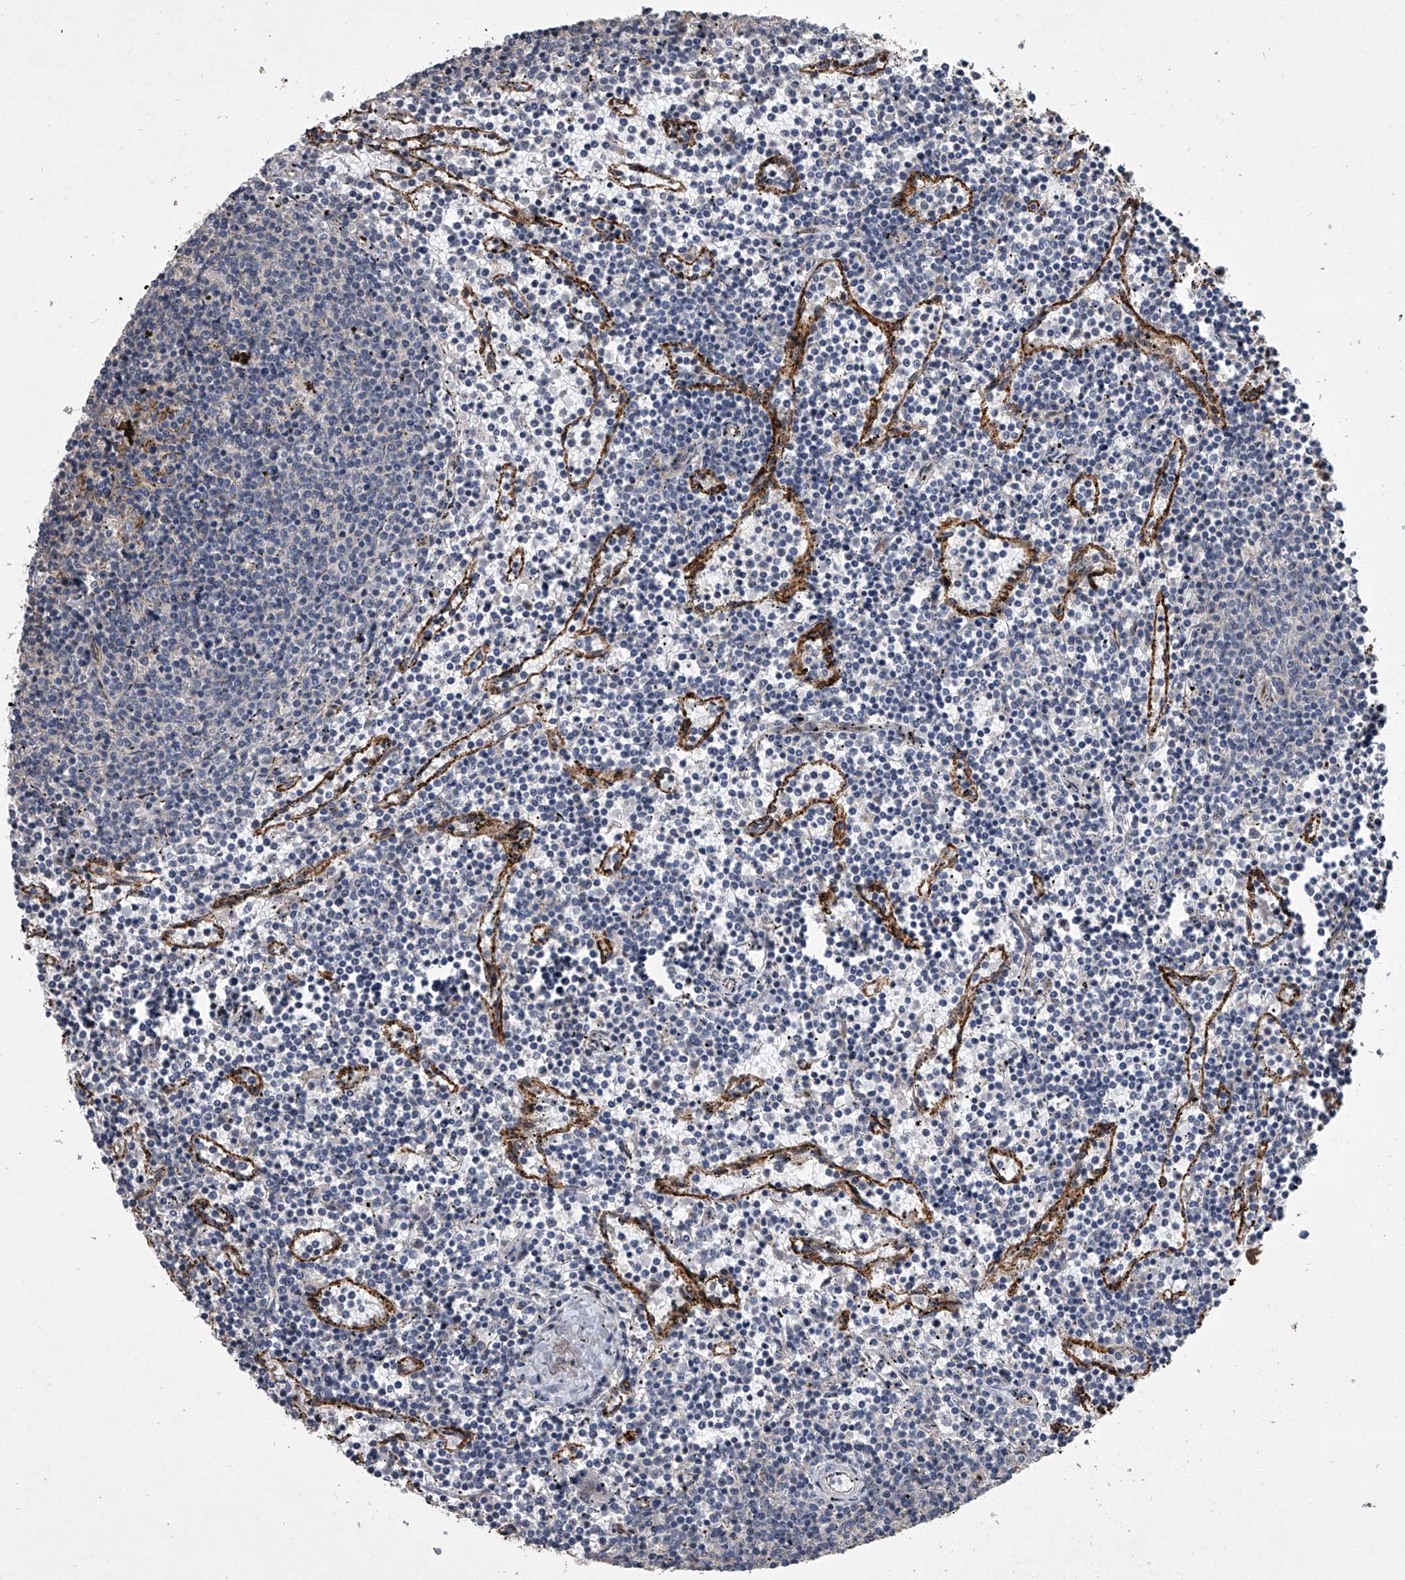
{"staining": {"intensity": "negative", "quantity": "none", "location": "none"}, "tissue": "lymphoma", "cell_type": "Tumor cells", "image_type": "cancer", "snomed": [{"axis": "morphology", "description": "Malignant lymphoma, non-Hodgkin's type, Low grade"}, {"axis": "topography", "description": "Spleen"}], "caption": "Tumor cells show no significant staining in malignant lymphoma, non-Hodgkin's type (low-grade).", "gene": "DOCK9", "patient": {"sex": "female", "age": 50}}